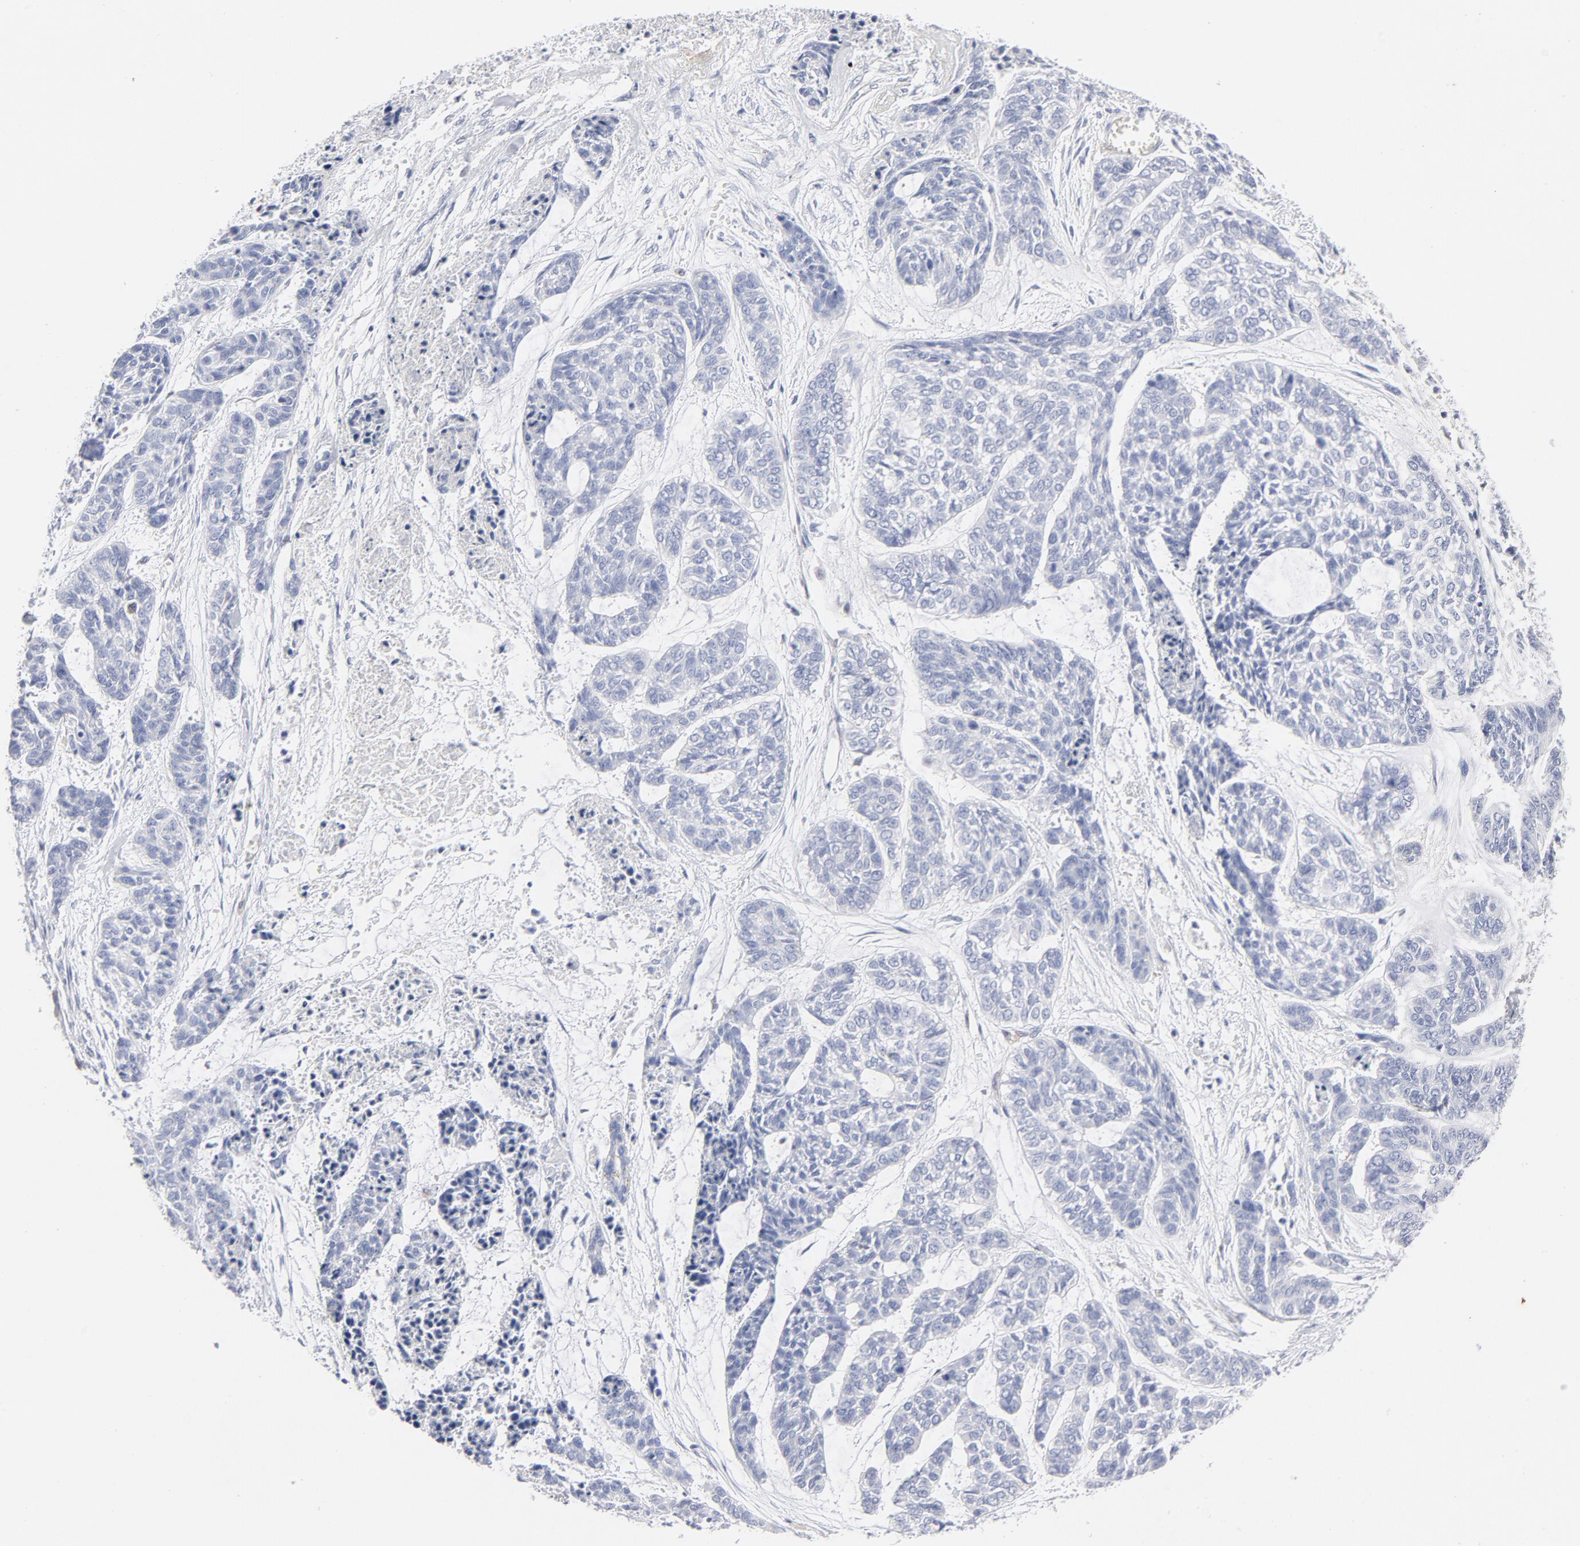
{"staining": {"intensity": "negative", "quantity": "none", "location": "none"}, "tissue": "skin cancer", "cell_type": "Tumor cells", "image_type": "cancer", "snomed": [{"axis": "morphology", "description": "Basal cell carcinoma"}, {"axis": "topography", "description": "Skin"}], "caption": "An image of basal cell carcinoma (skin) stained for a protein displays no brown staining in tumor cells.", "gene": "ARRB1", "patient": {"sex": "female", "age": 64}}